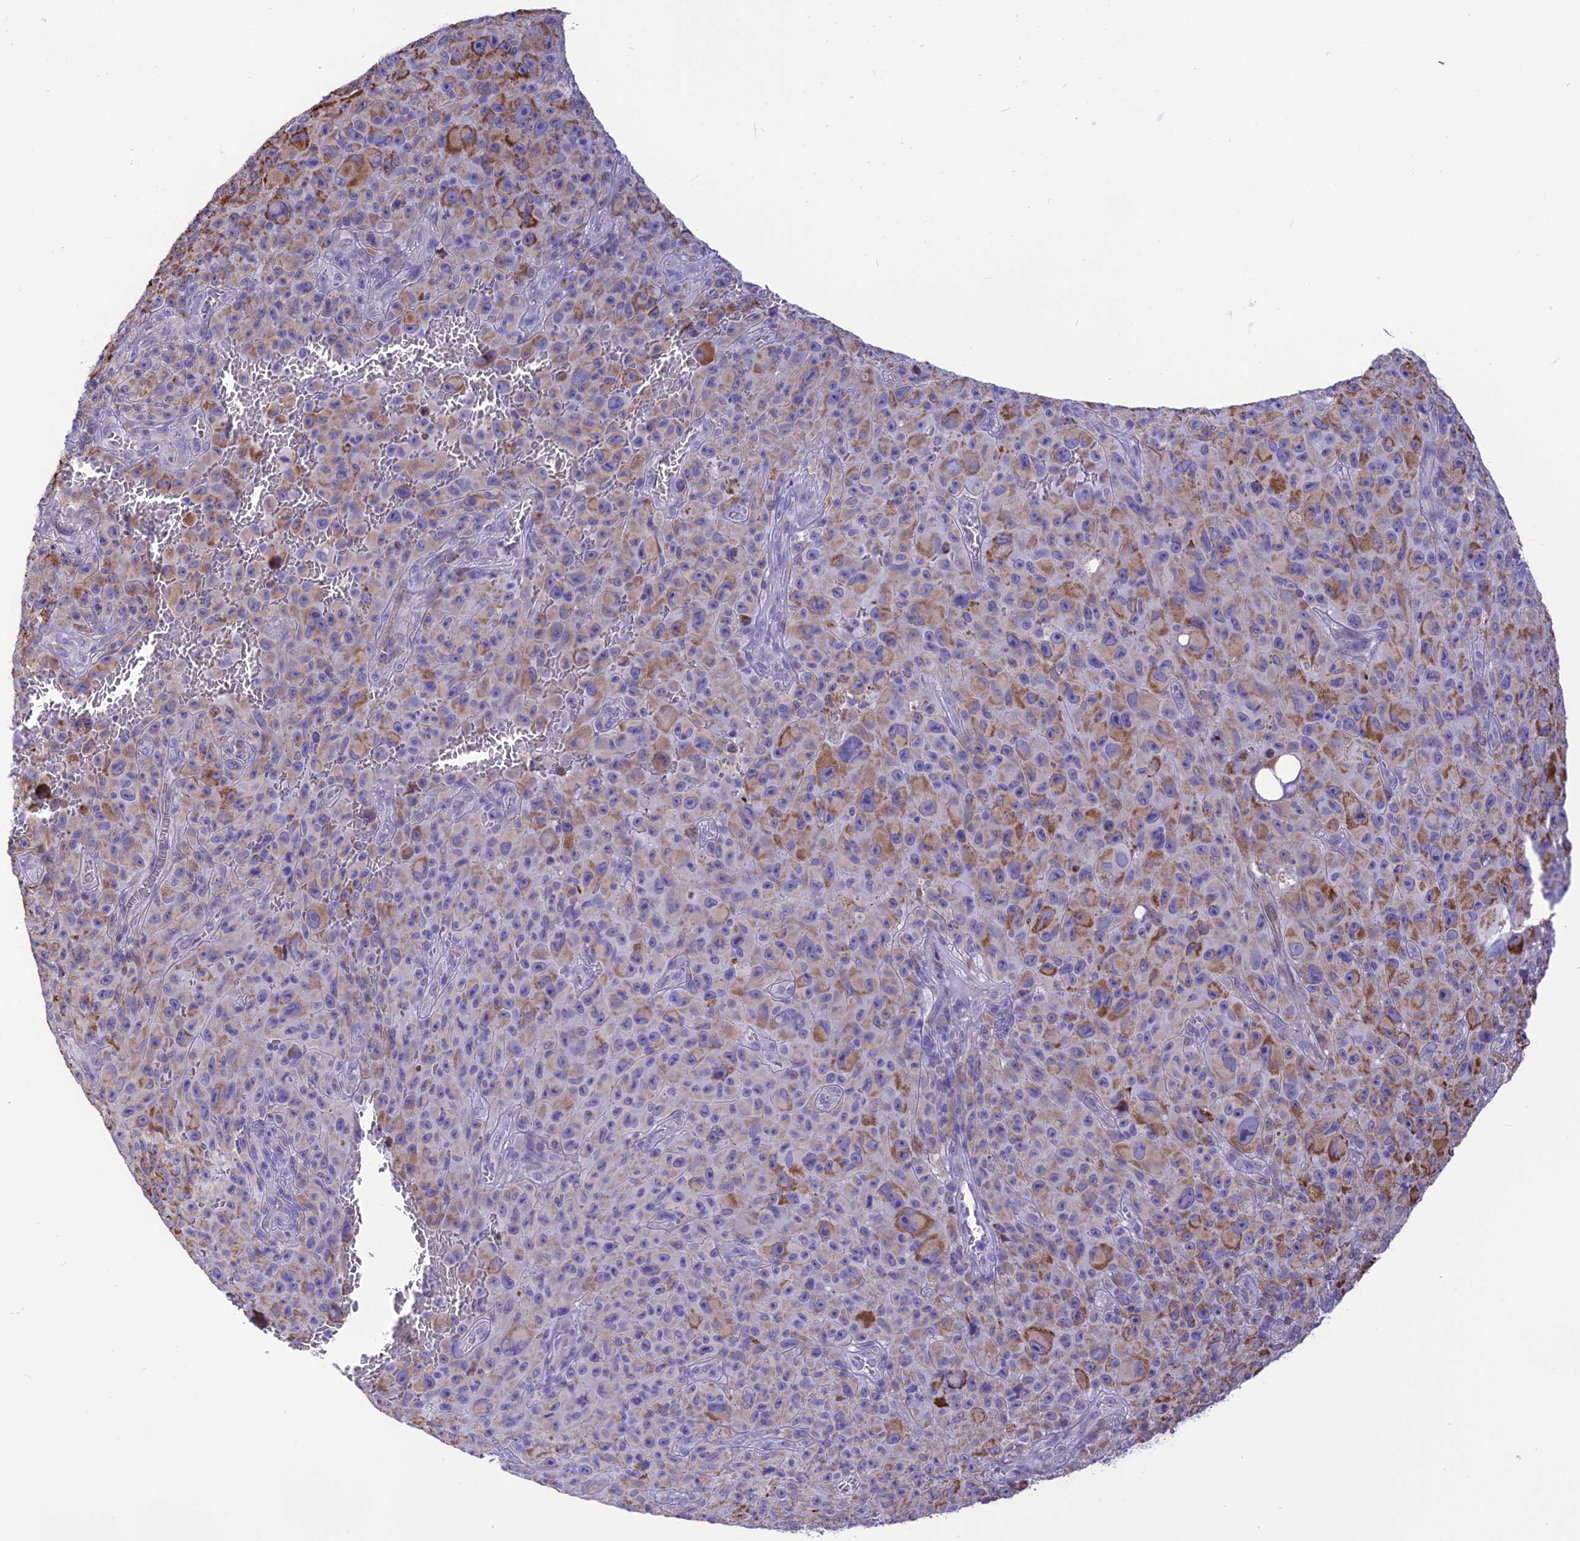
{"staining": {"intensity": "moderate", "quantity": "25%-75%", "location": "cytoplasmic/membranous"}, "tissue": "melanoma", "cell_type": "Tumor cells", "image_type": "cancer", "snomed": [{"axis": "morphology", "description": "Malignant melanoma, NOS"}, {"axis": "topography", "description": "Skin"}], "caption": "Protein positivity by IHC demonstrates moderate cytoplasmic/membranous staining in approximately 25%-75% of tumor cells in melanoma.", "gene": "DOC2B", "patient": {"sex": "female", "age": 82}}